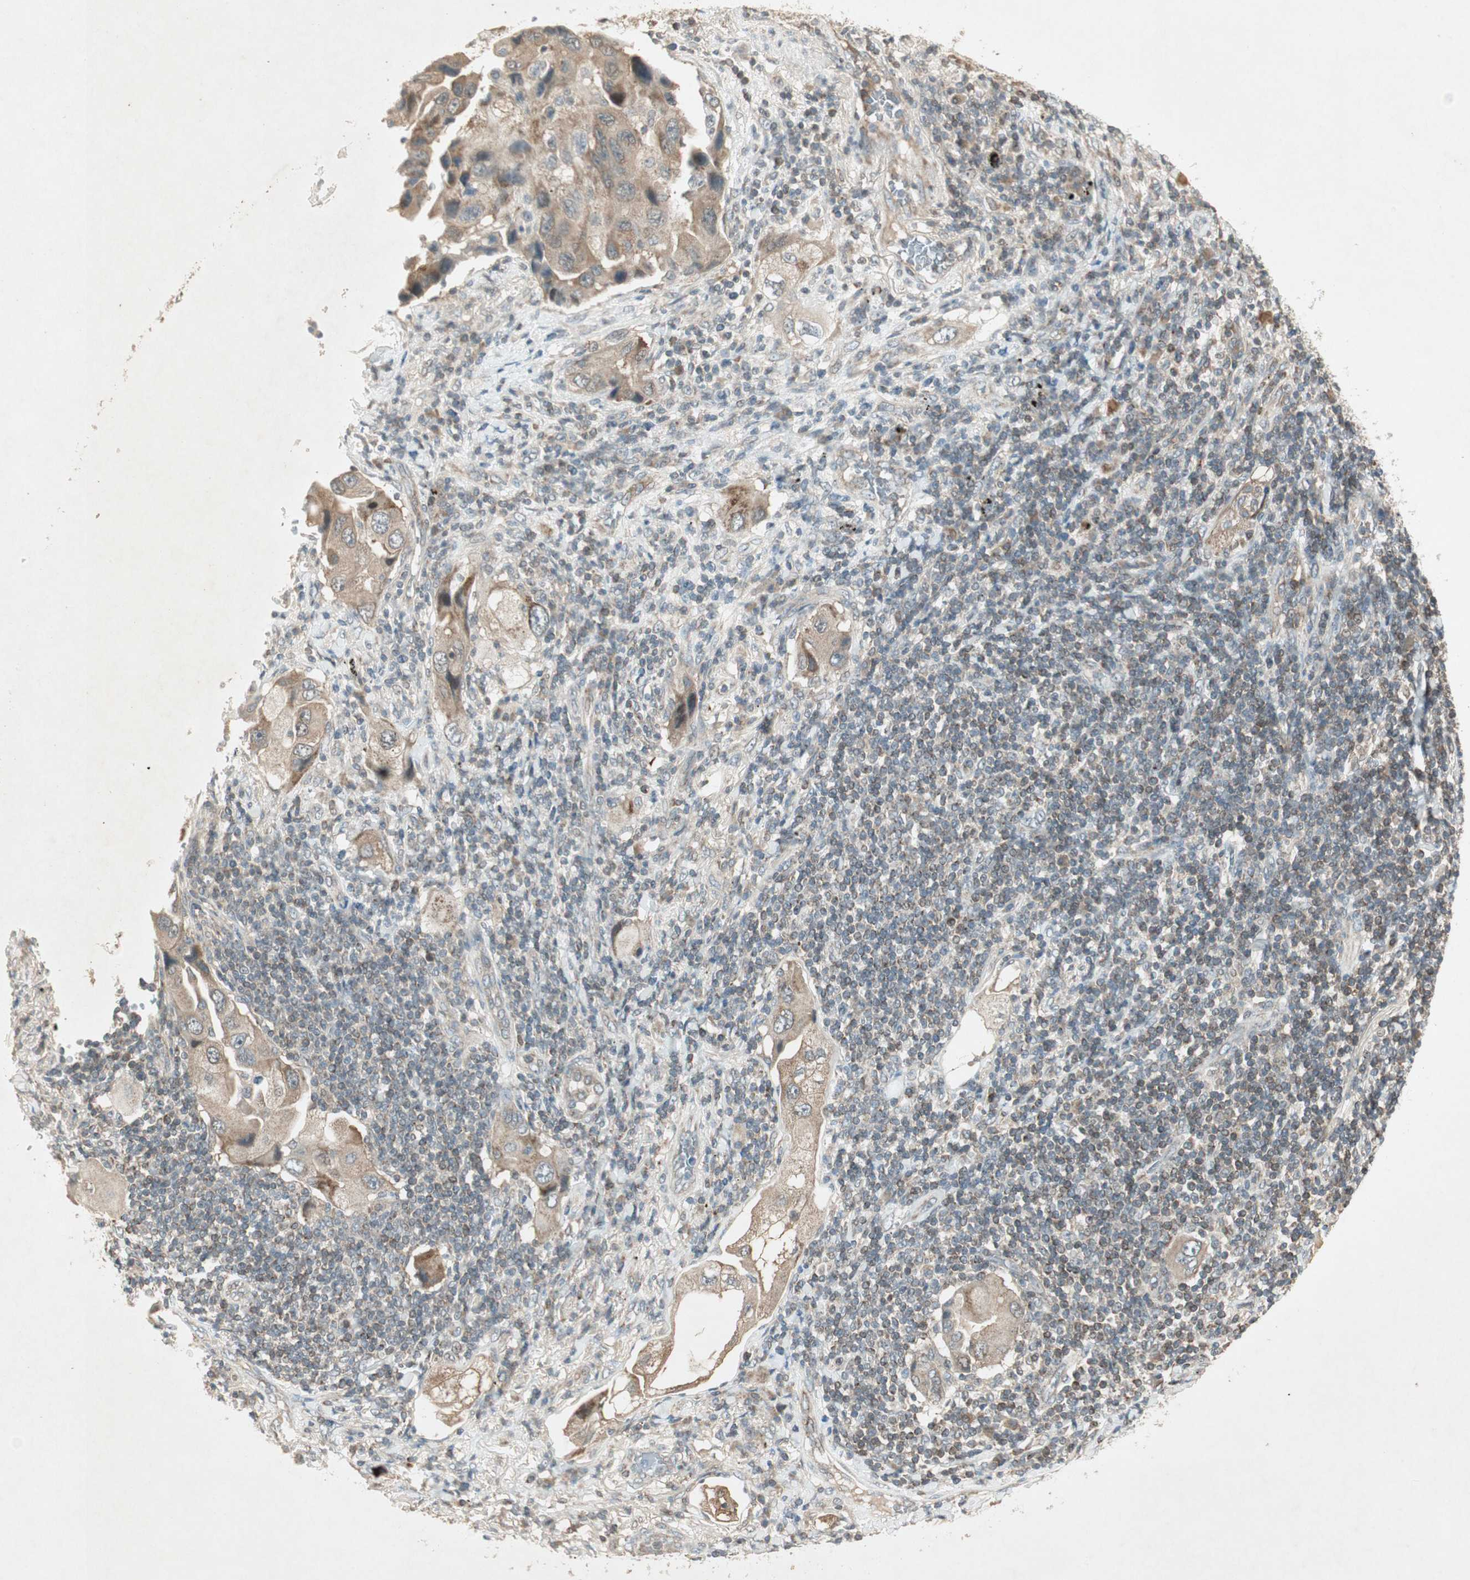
{"staining": {"intensity": "moderate", "quantity": ">75%", "location": "cytoplasmic/membranous"}, "tissue": "lung cancer", "cell_type": "Tumor cells", "image_type": "cancer", "snomed": [{"axis": "morphology", "description": "Adenocarcinoma, NOS"}, {"axis": "topography", "description": "Lung"}], "caption": "A micrograph of human adenocarcinoma (lung) stained for a protein shows moderate cytoplasmic/membranous brown staining in tumor cells. Immunohistochemistry stains the protein of interest in brown and the nuclei are stained blue.", "gene": "USP2", "patient": {"sex": "female", "age": 65}}